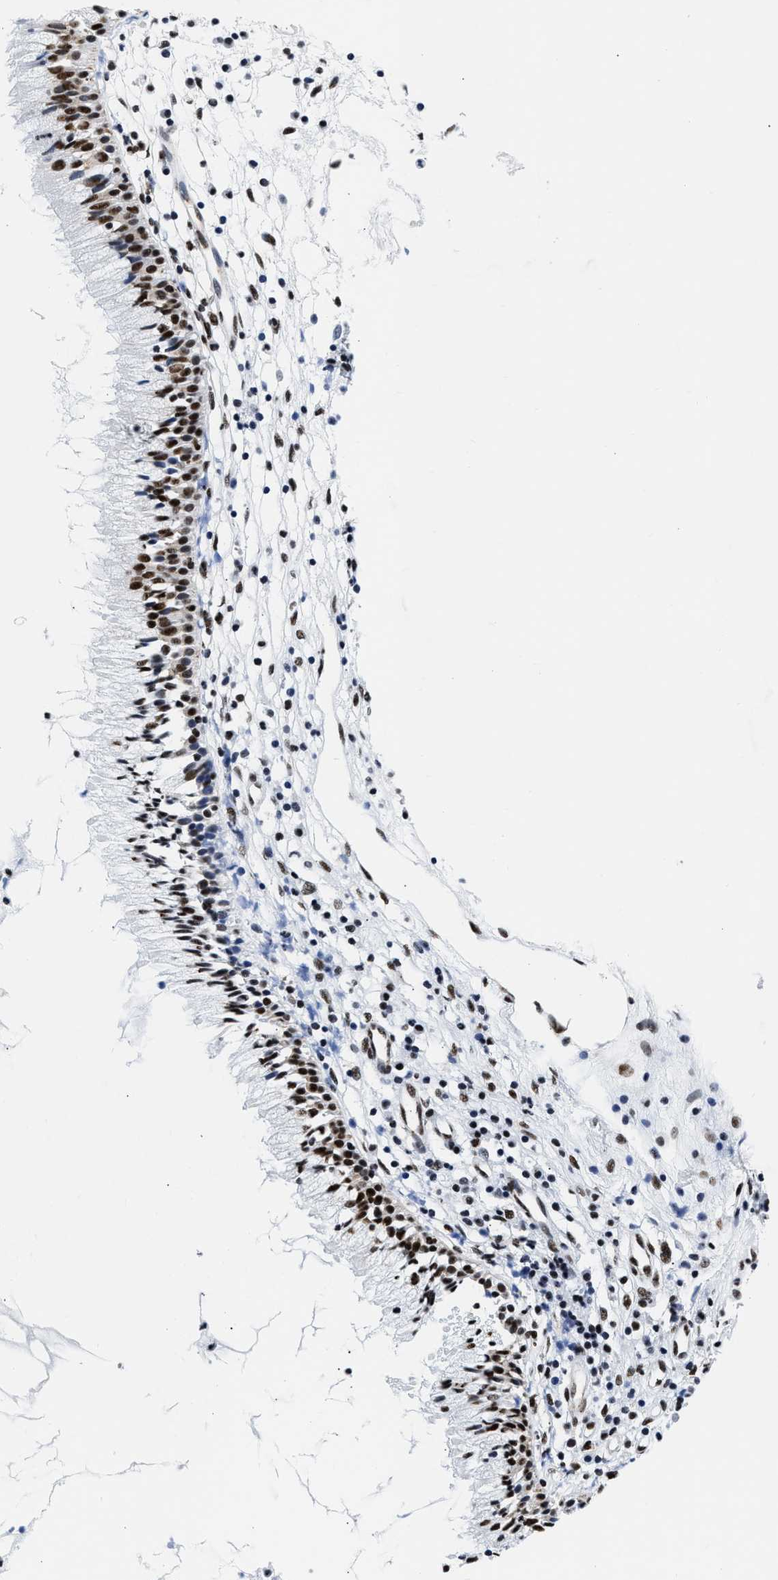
{"staining": {"intensity": "strong", "quantity": ">75%", "location": "nuclear"}, "tissue": "nasopharynx", "cell_type": "Respiratory epithelial cells", "image_type": "normal", "snomed": [{"axis": "morphology", "description": "Normal tissue, NOS"}, {"axis": "topography", "description": "Nasopharynx"}], "caption": "Respiratory epithelial cells show strong nuclear positivity in about >75% of cells in unremarkable nasopharynx.", "gene": "RBM8A", "patient": {"sex": "male", "age": 21}}